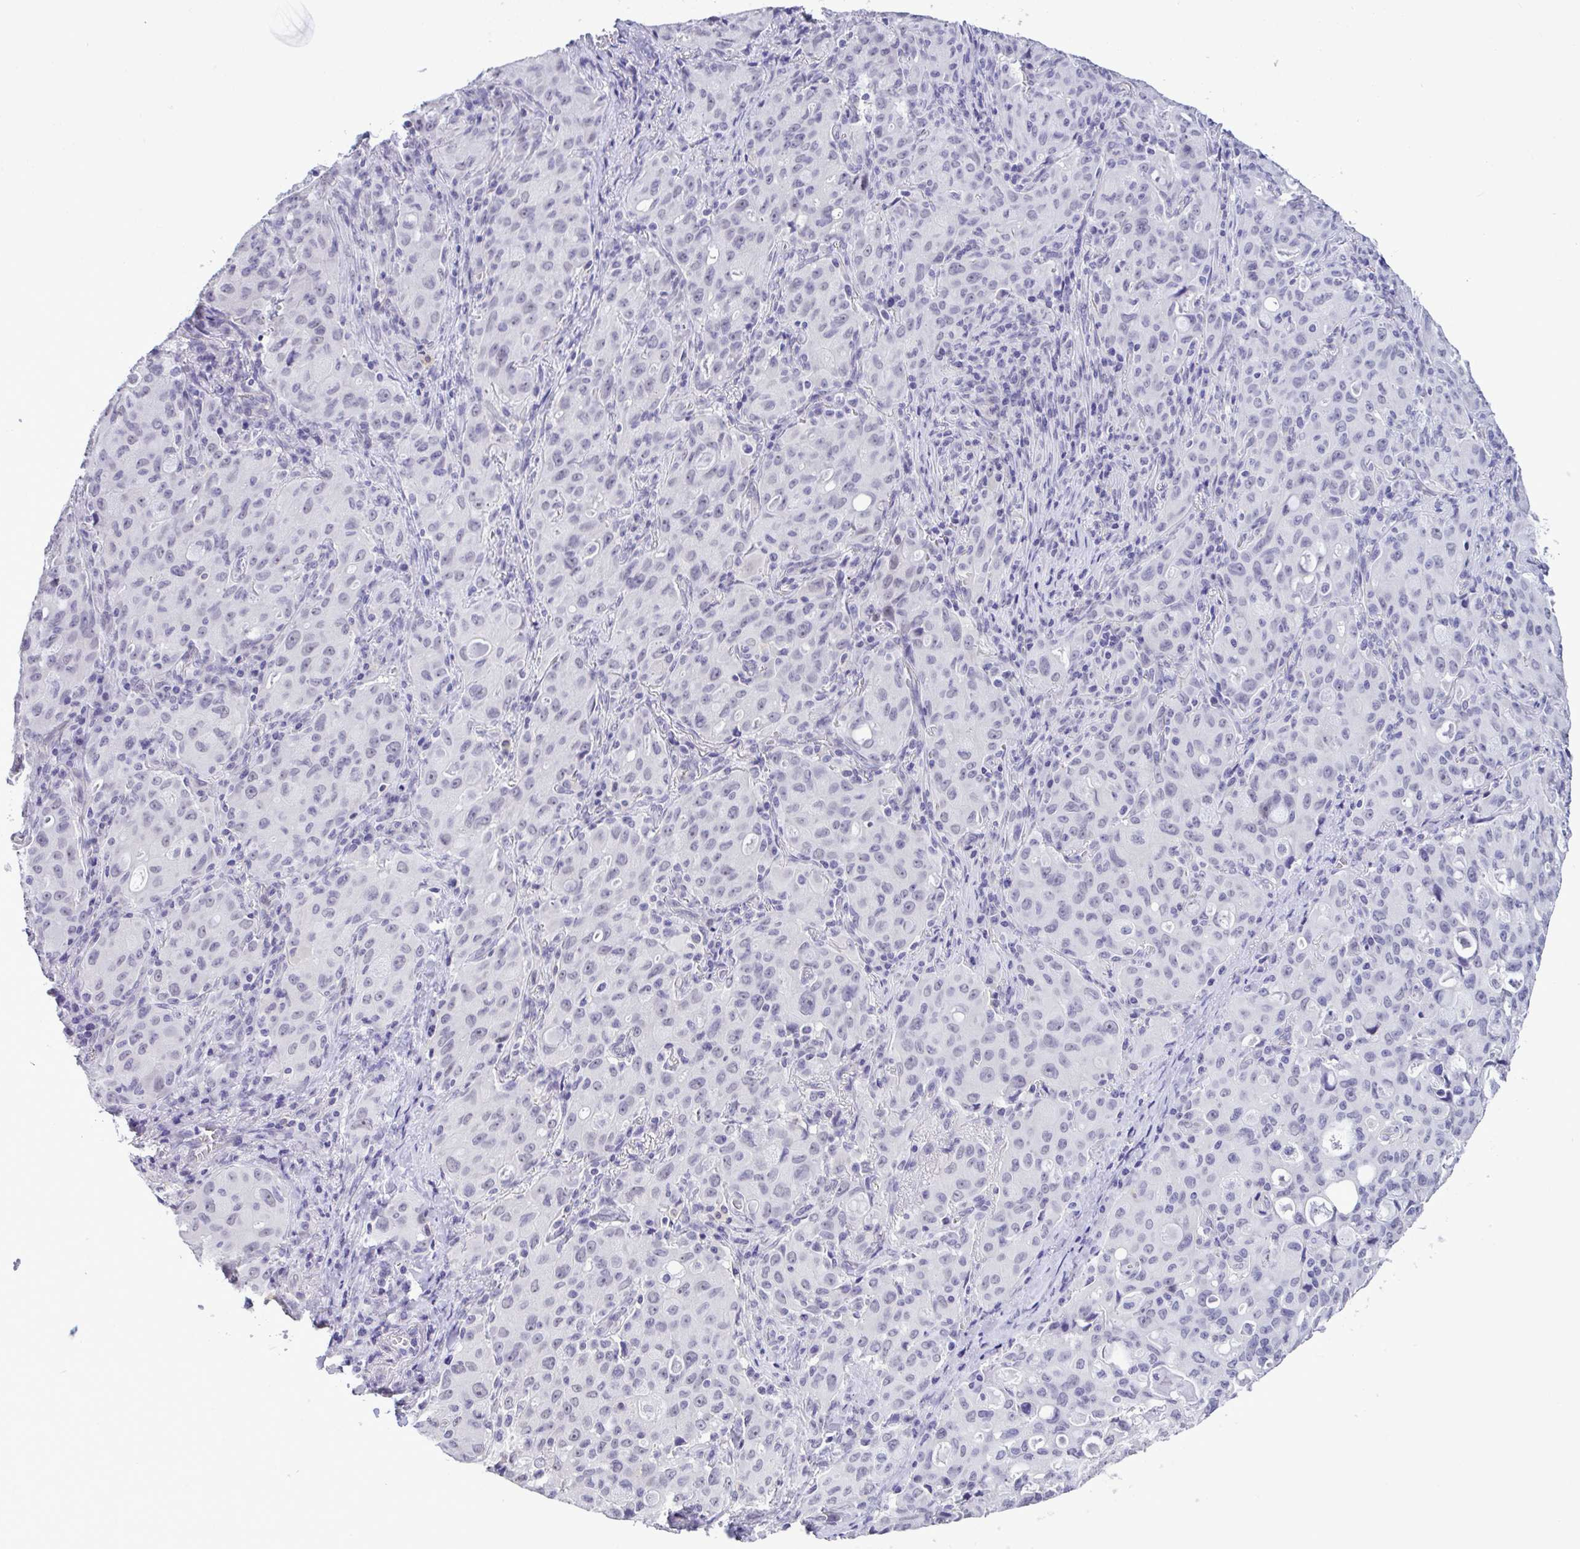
{"staining": {"intensity": "negative", "quantity": "none", "location": "none"}, "tissue": "lung cancer", "cell_type": "Tumor cells", "image_type": "cancer", "snomed": [{"axis": "morphology", "description": "Adenocarcinoma, NOS"}, {"axis": "topography", "description": "Lung"}], "caption": "Immunohistochemical staining of human lung adenocarcinoma shows no significant expression in tumor cells. Nuclei are stained in blue.", "gene": "YBX2", "patient": {"sex": "female", "age": 44}}